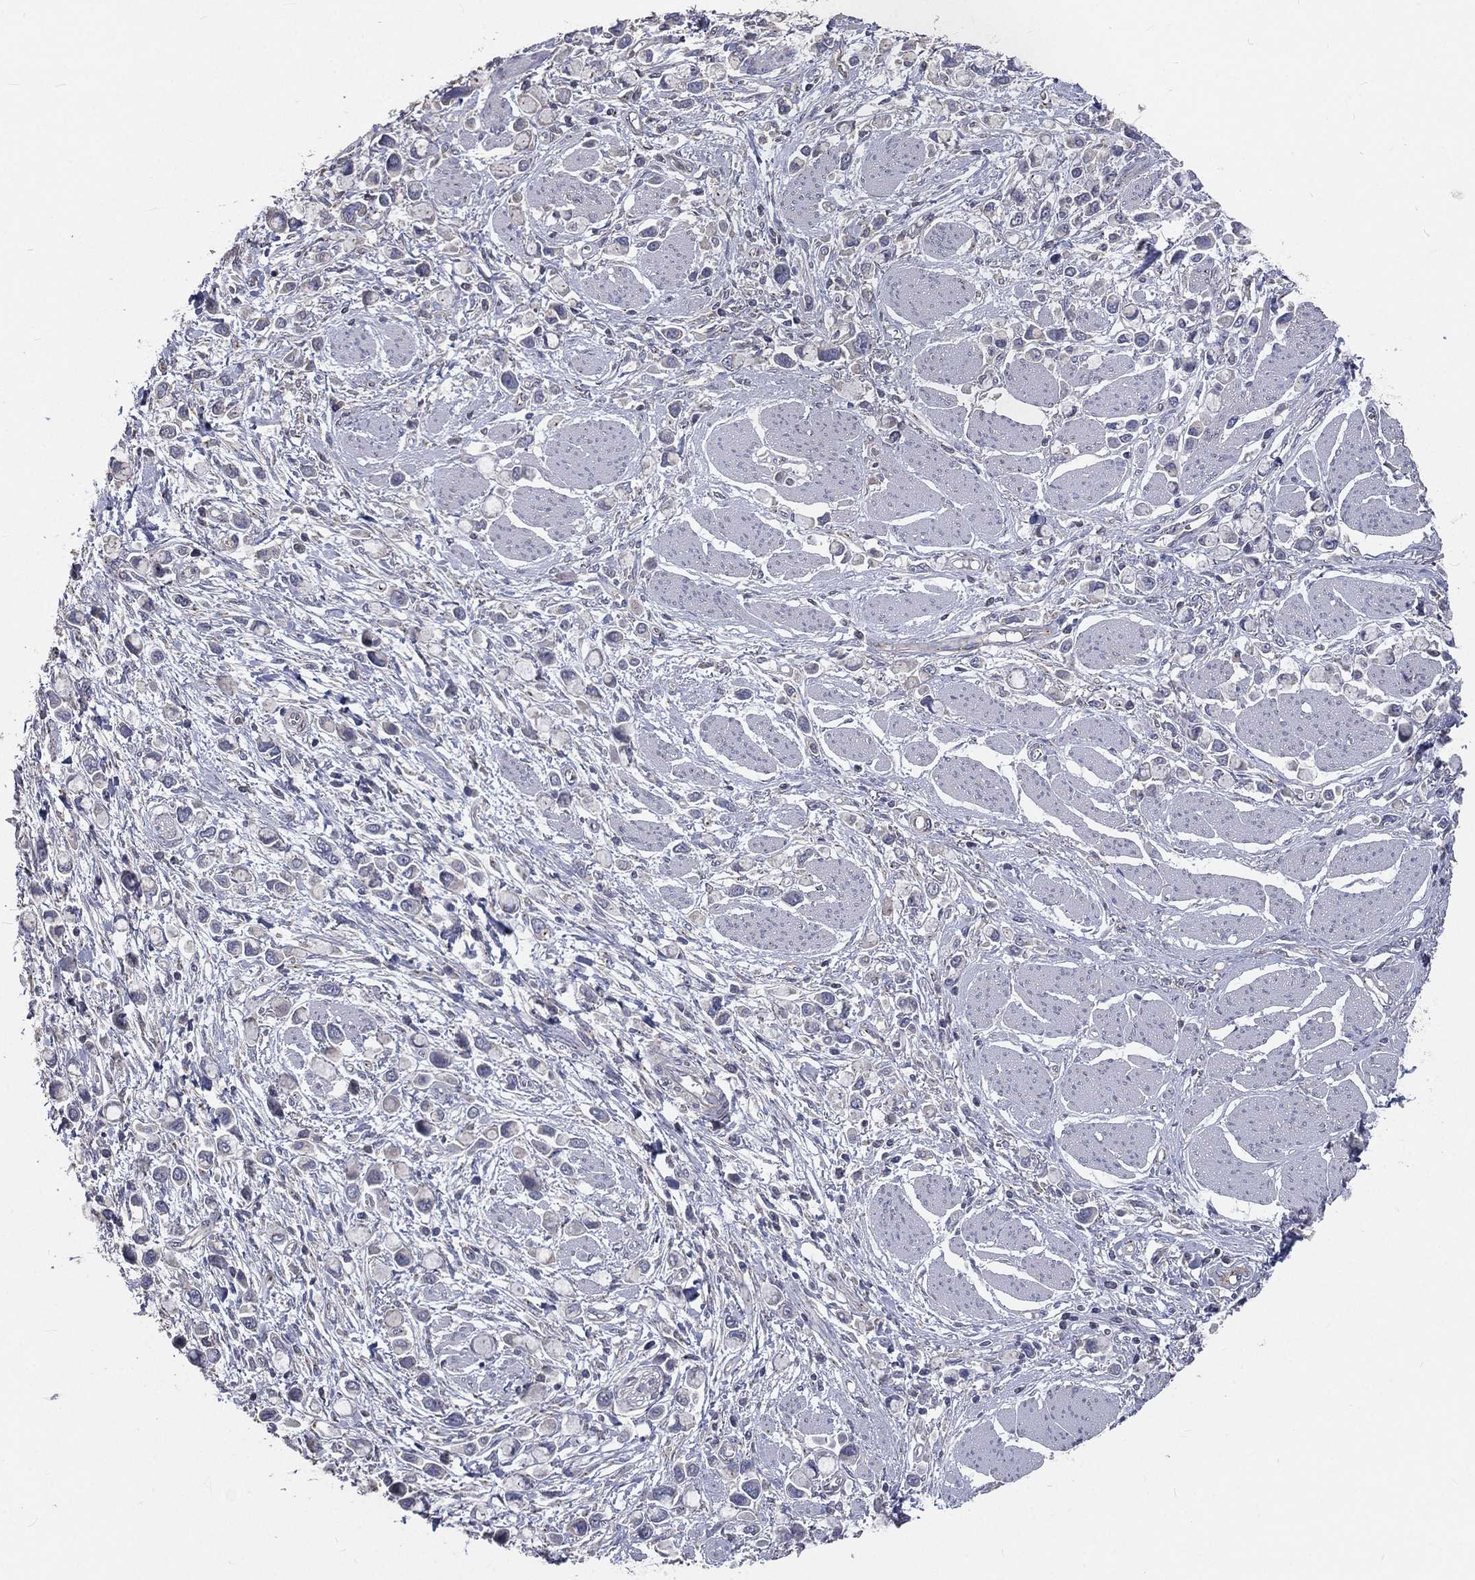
{"staining": {"intensity": "negative", "quantity": "none", "location": "none"}, "tissue": "stomach cancer", "cell_type": "Tumor cells", "image_type": "cancer", "snomed": [{"axis": "morphology", "description": "Adenocarcinoma, NOS"}, {"axis": "topography", "description": "Stomach"}], "caption": "The image exhibits no significant expression in tumor cells of stomach adenocarcinoma. (DAB (3,3'-diaminobenzidine) immunohistochemistry with hematoxylin counter stain).", "gene": "CROCC", "patient": {"sex": "female", "age": 81}}